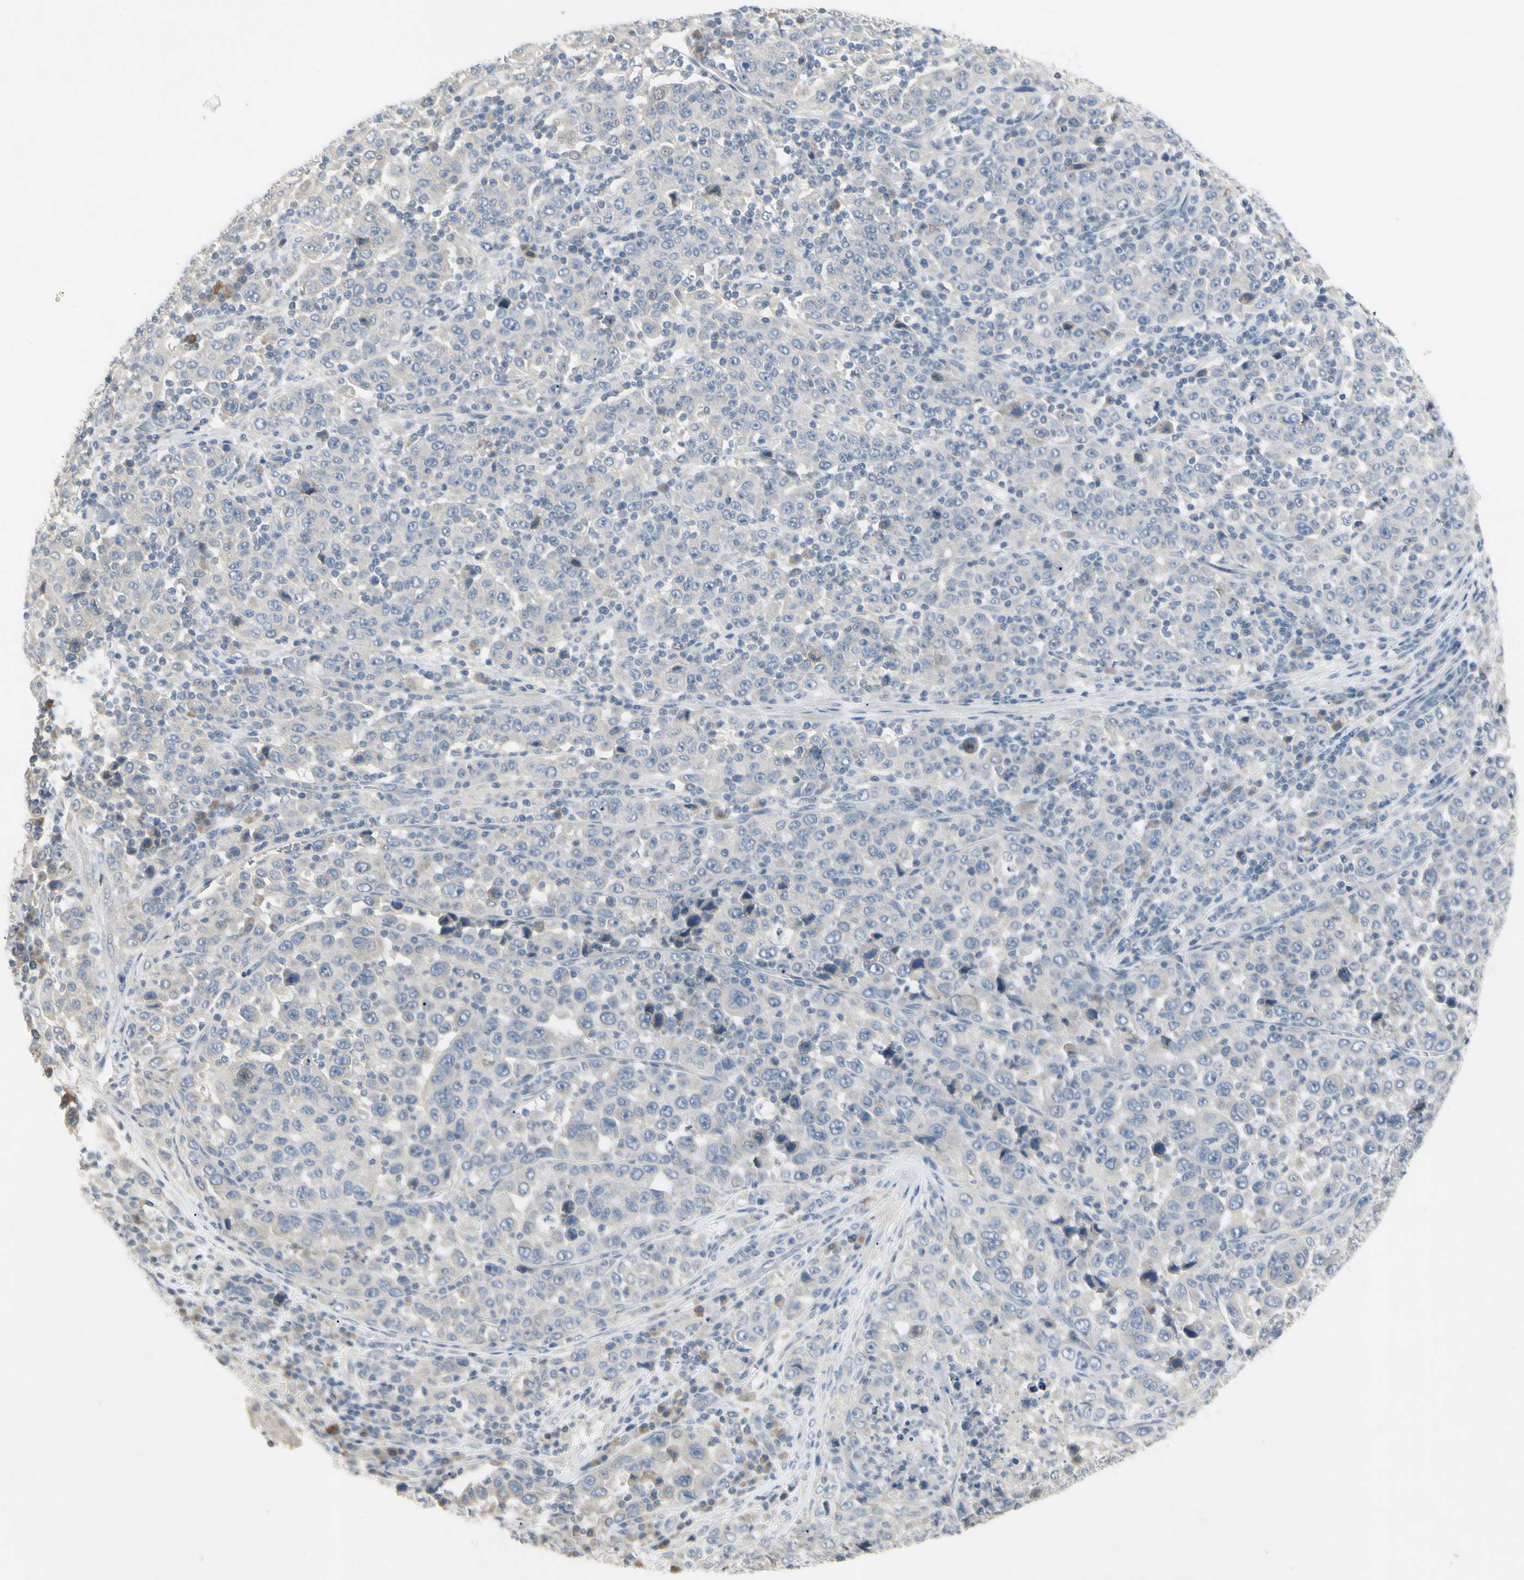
{"staining": {"intensity": "negative", "quantity": "none", "location": "none"}, "tissue": "stomach cancer", "cell_type": "Tumor cells", "image_type": "cancer", "snomed": [{"axis": "morphology", "description": "Normal tissue, NOS"}, {"axis": "morphology", "description": "Adenocarcinoma, NOS"}, {"axis": "topography", "description": "Stomach, upper"}, {"axis": "topography", "description": "Stomach"}], "caption": "This is an IHC histopathology image of stomach cancer (adenocarcinoma). There is no positivity in tumor cells.", "gene": "PRSS21", "patient": {"sex": "male", "age": 59}}